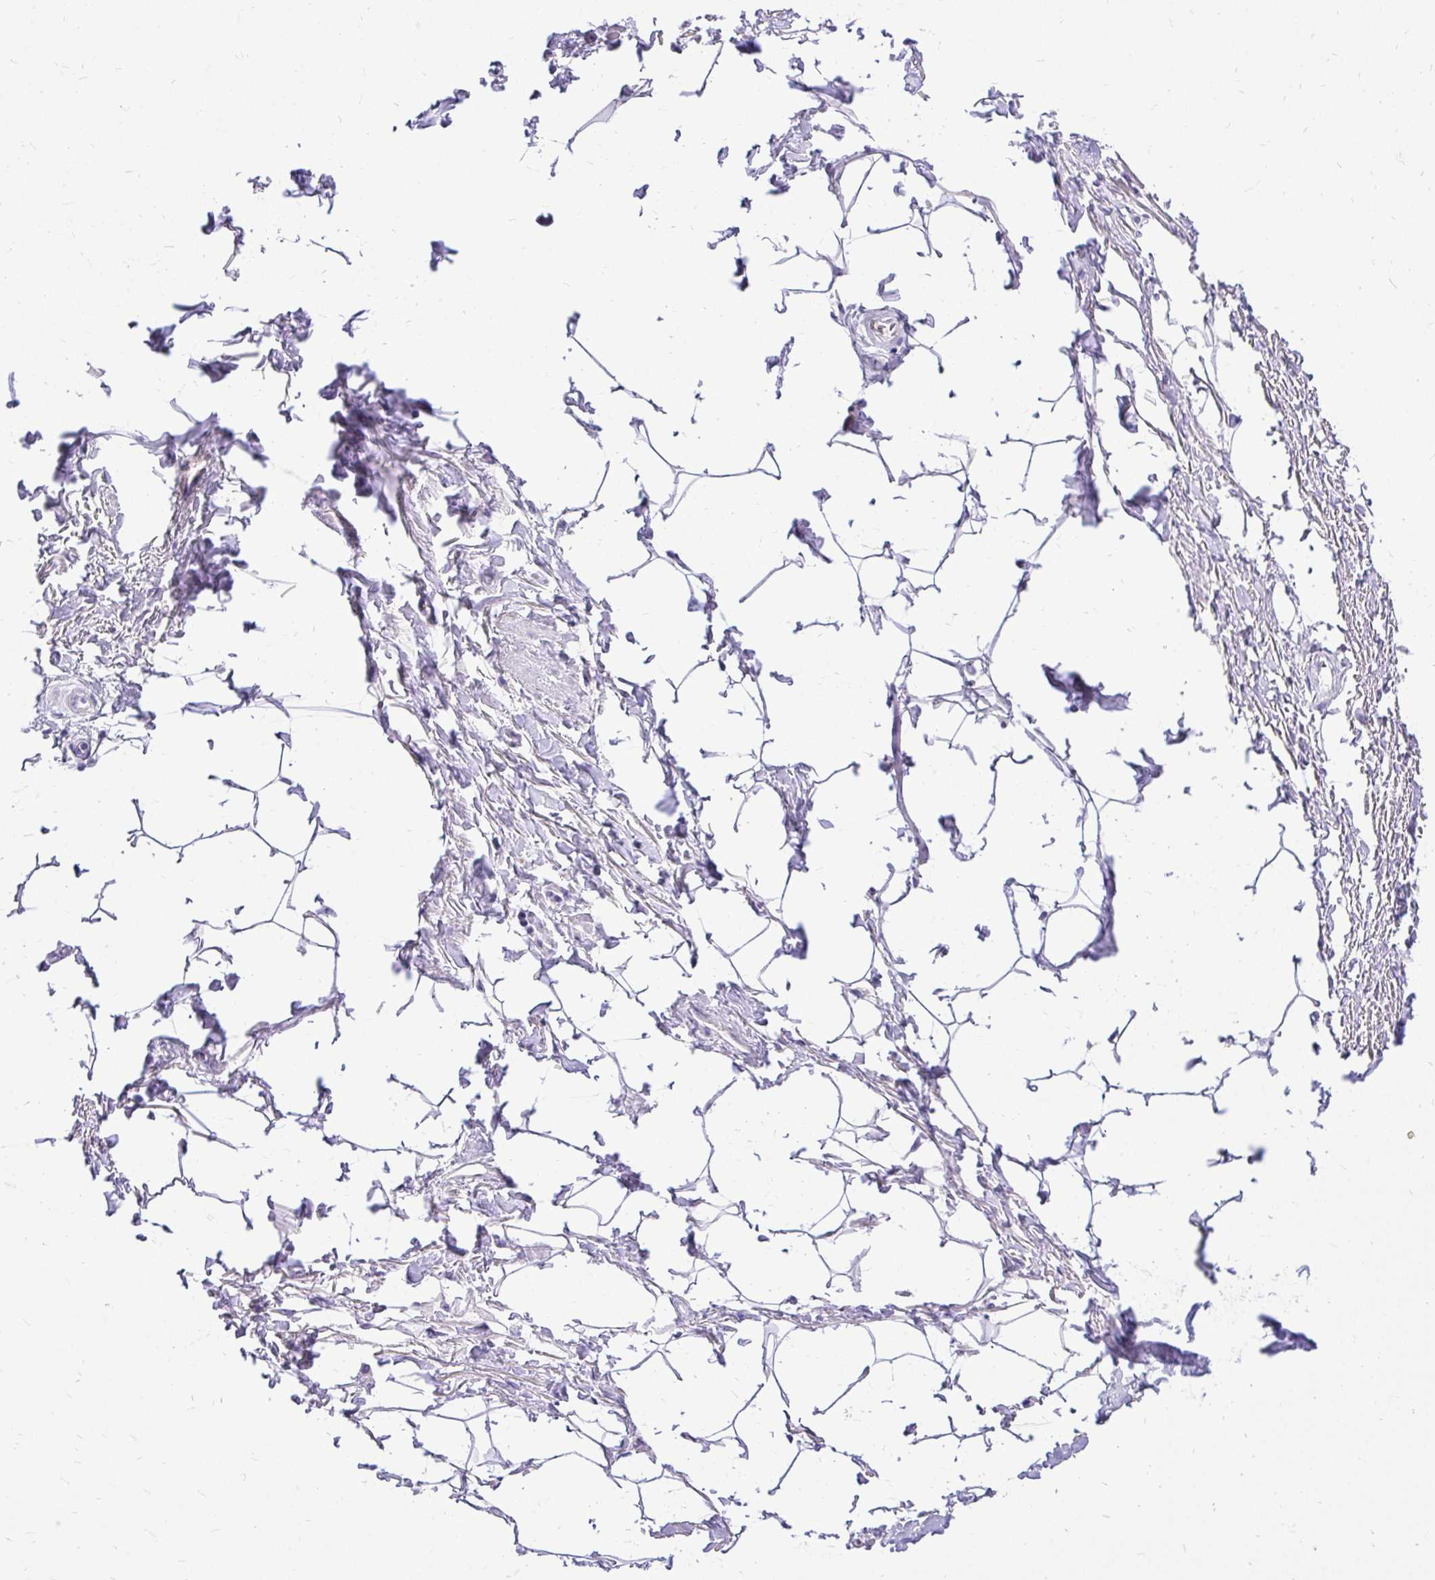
{"staining": {"intensity": "negative", "quantity": "none", "location": "none"}, "tissue": "adipose tissue", "cell_type": "Adipocytes", "image_type": "normal", "snomed": [{"axis": "morphology", "description": "Normal tissue, NOS"}, {"axis": "topography", "description": "Peripheral nerve tissue"}], "caption": "The image exhibits no significant staining in adipocytes of adipose tissue.", "gene": "NIFK", "patient": {"sex": "male", "age": 51}}